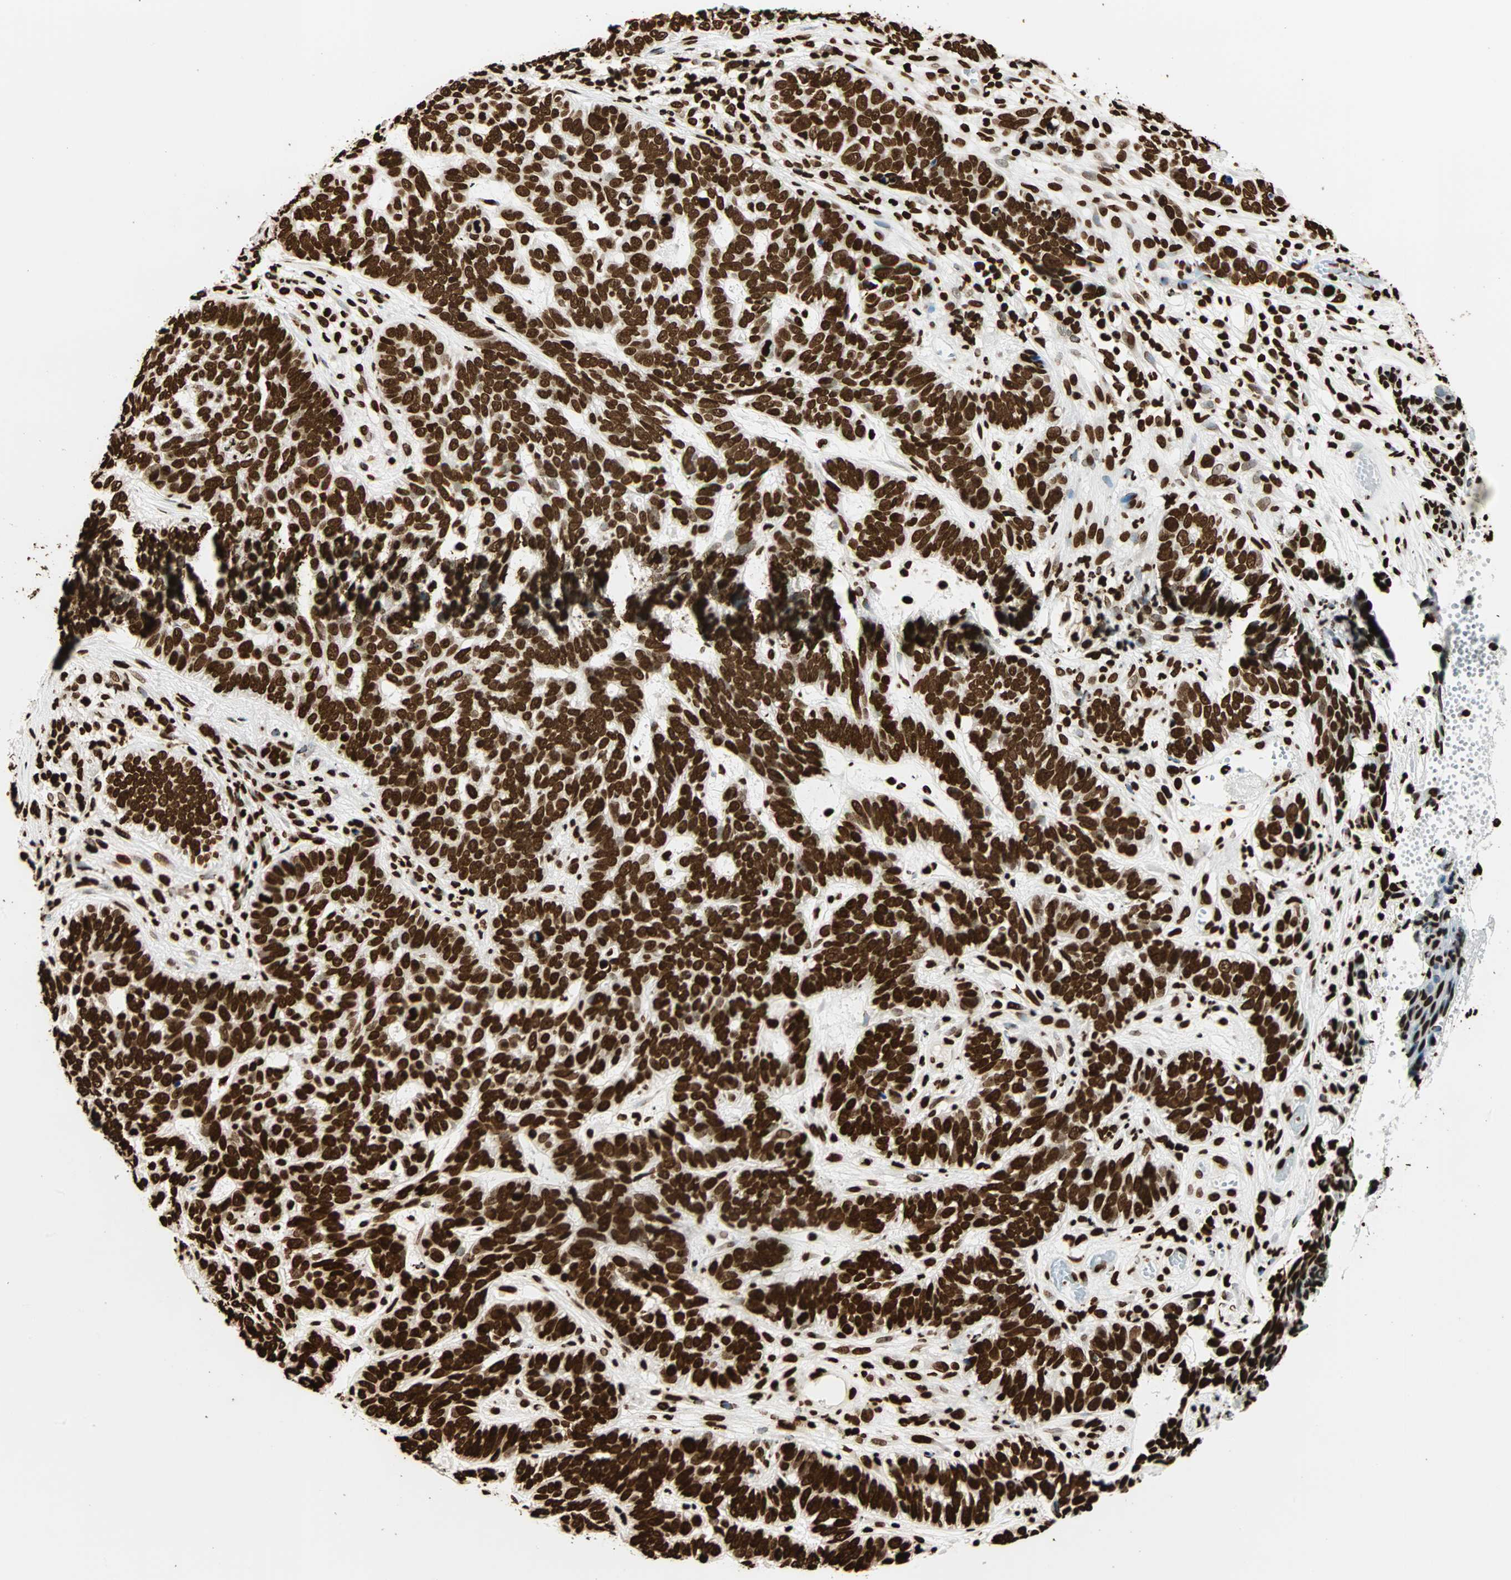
{"staining": {"intensity": "strong", "quantity": ">75%", "location": "nuclear"}, "tissue": "skin cancer", "cell_type": "Tumor cells", "image_type": "cancer", "snomed": [{"axis": "morphology", "description": "Basal cell carcinoma"}, {"axis": "topography", "description": "Skin"}], "caption": "Strong nuclear expression for a protein is present in about >75% of tumor cells of basal cell carcinoma (skin) using immunohistochemistry.", "gene": "GLI2", "patient": {"sex": "male", "age": 87}}